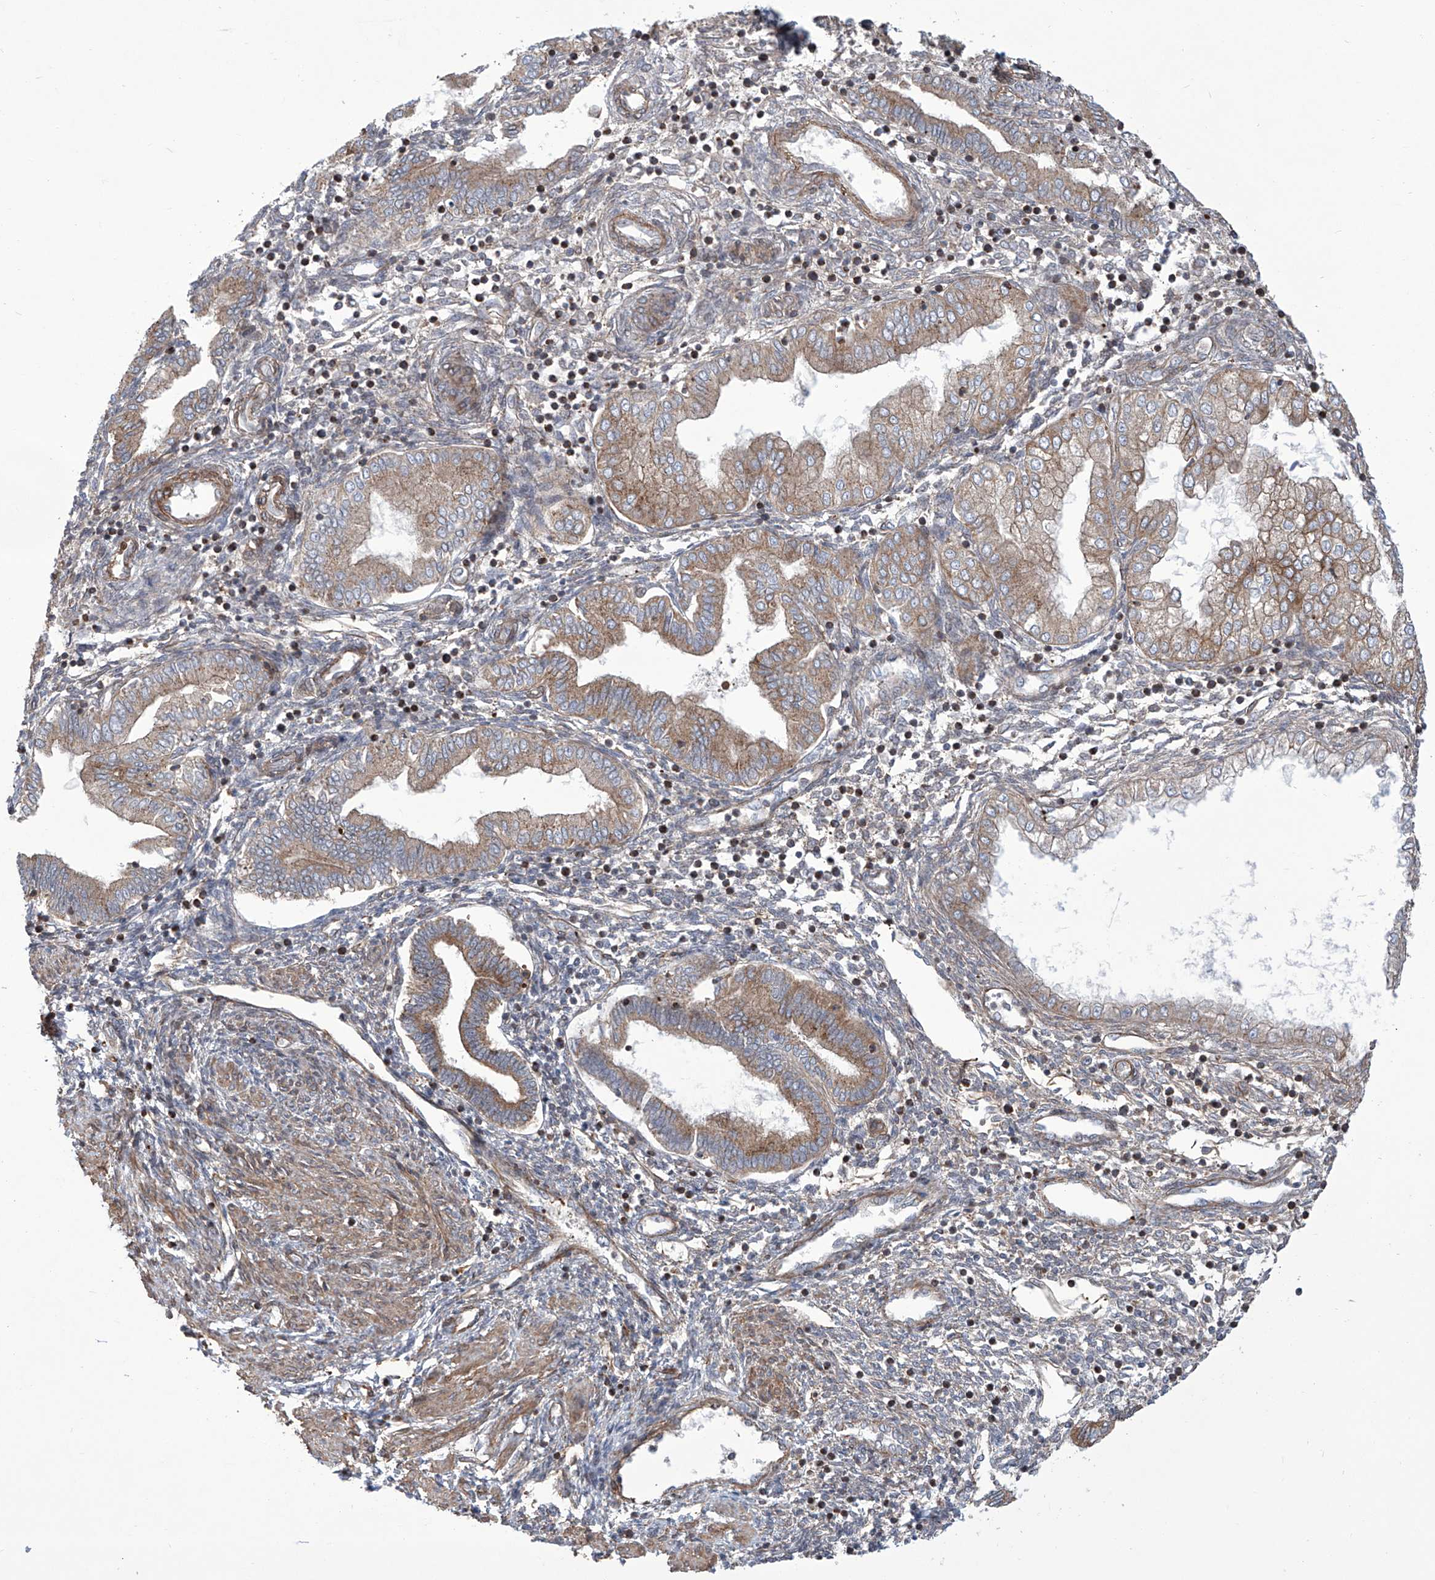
{"staining": {"intensity": "weak", "quantity": "25%-75%", "location": "cytoplasmic/membranous"}, "tissue": "endometrium", "cell_type": "Cells in endometrial stroma", "image_type": "normal", "snomed": [{"axis": "morphology", "description": "Normal tissue, NOS"}, {"axis": "topography", "description": "Endometrium"}], "caption": "Immunohistochemical staining of unremarkable human endometrium exhibits weak cytoplasmic/membranous protein positivity in approximately 25%-75% of cells in endometrial stroma.", "gene": "APAF1", "patient": {"sex": "female", "age": 53}}